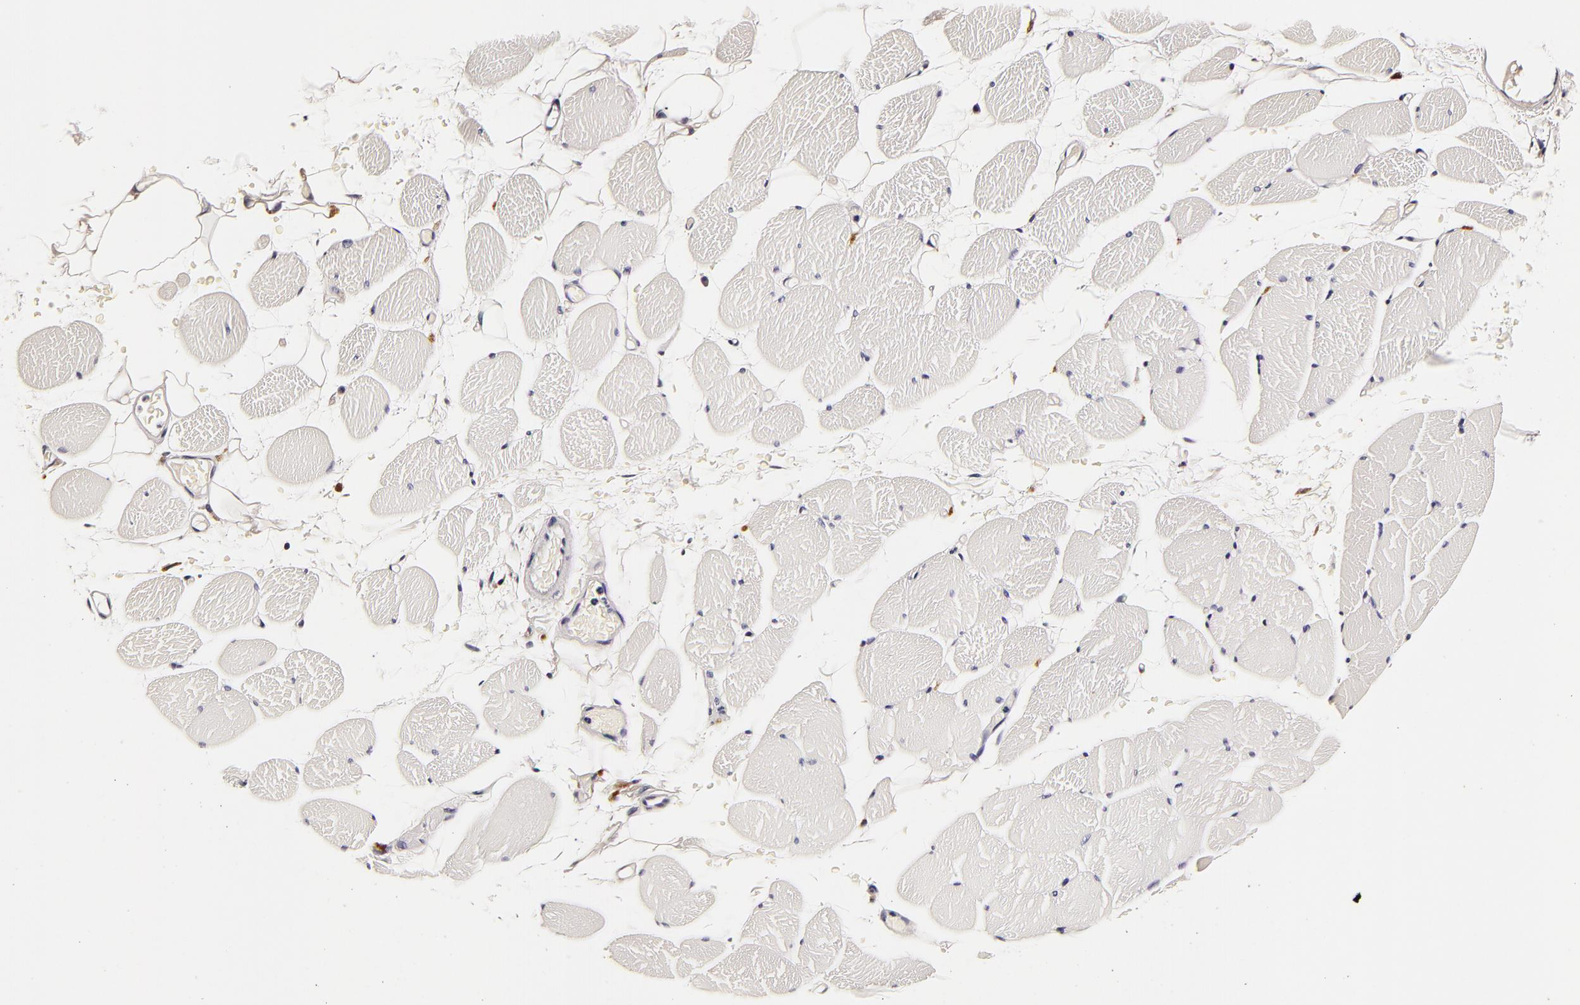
{"staining": {"intensity": "negative", "quantity": "none", "location": "none"}, "tissue": "skeletal muscle", "cell_type": "Myocytes", "image_type": "normal", "snomed": [{"axis": "morphology", "description": "Normal tissue, NOS"}, {"axis": "topography", "description": "Skeletal muscle"}, {"axis": "topography", "description": "Parathyroid gland"}], "caption": "Myocytes are negative for brown protein staining in unremarkable skeletal muscle. (DAB (3,3'-diaminobenzidine) immunohistochemistry (IHC), high magnification).", "gene": "LGALS3BP", "patient": {"sex": "female", "age": 37}}